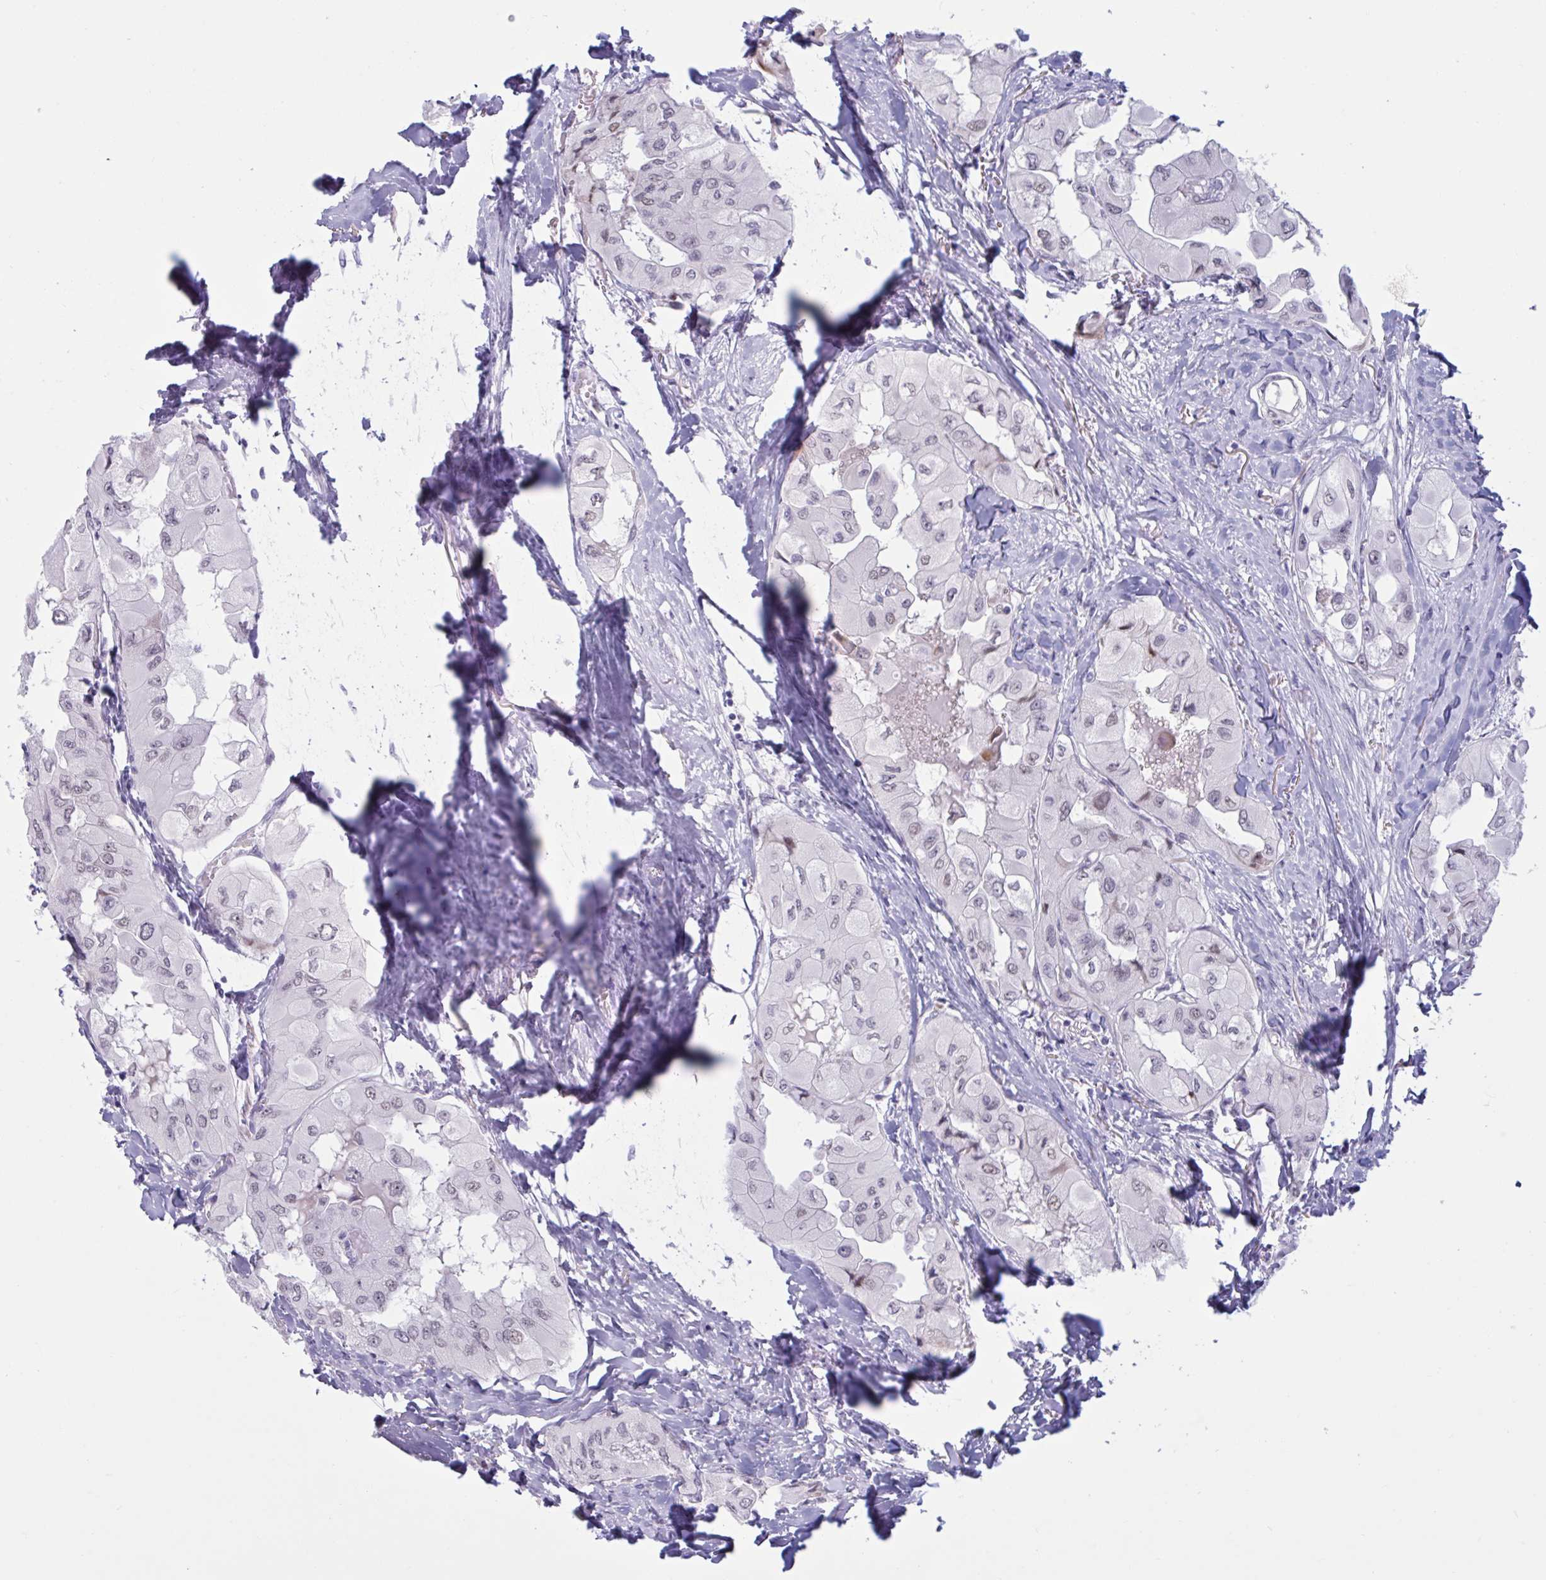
{"staining": {"intensity": "weak", "quantity": "<25%", "location": "nuclear"}, "tissue": "thyroid cancer", "cell_type": "Tumor cells", "image_type": "cancer", "snomed": [{"axis": "morphology", "description": "Normal tissue, NOS"}, {"axis": "morphology", "description": "Papillary adenocarcinoma, NOS"}, {"axis": "topography", "description": "Thyroid gland"}], "caption": "The image shows no staining of tumor cells in papillary adenocarcinoma (thyroid). (Brightfield microscopy of DAB (3,3'-diaminobenzidine) immunohistochemistry at high magnification).", "gene": "MSMB", "patient": {"sex": "female", "age": 59}}